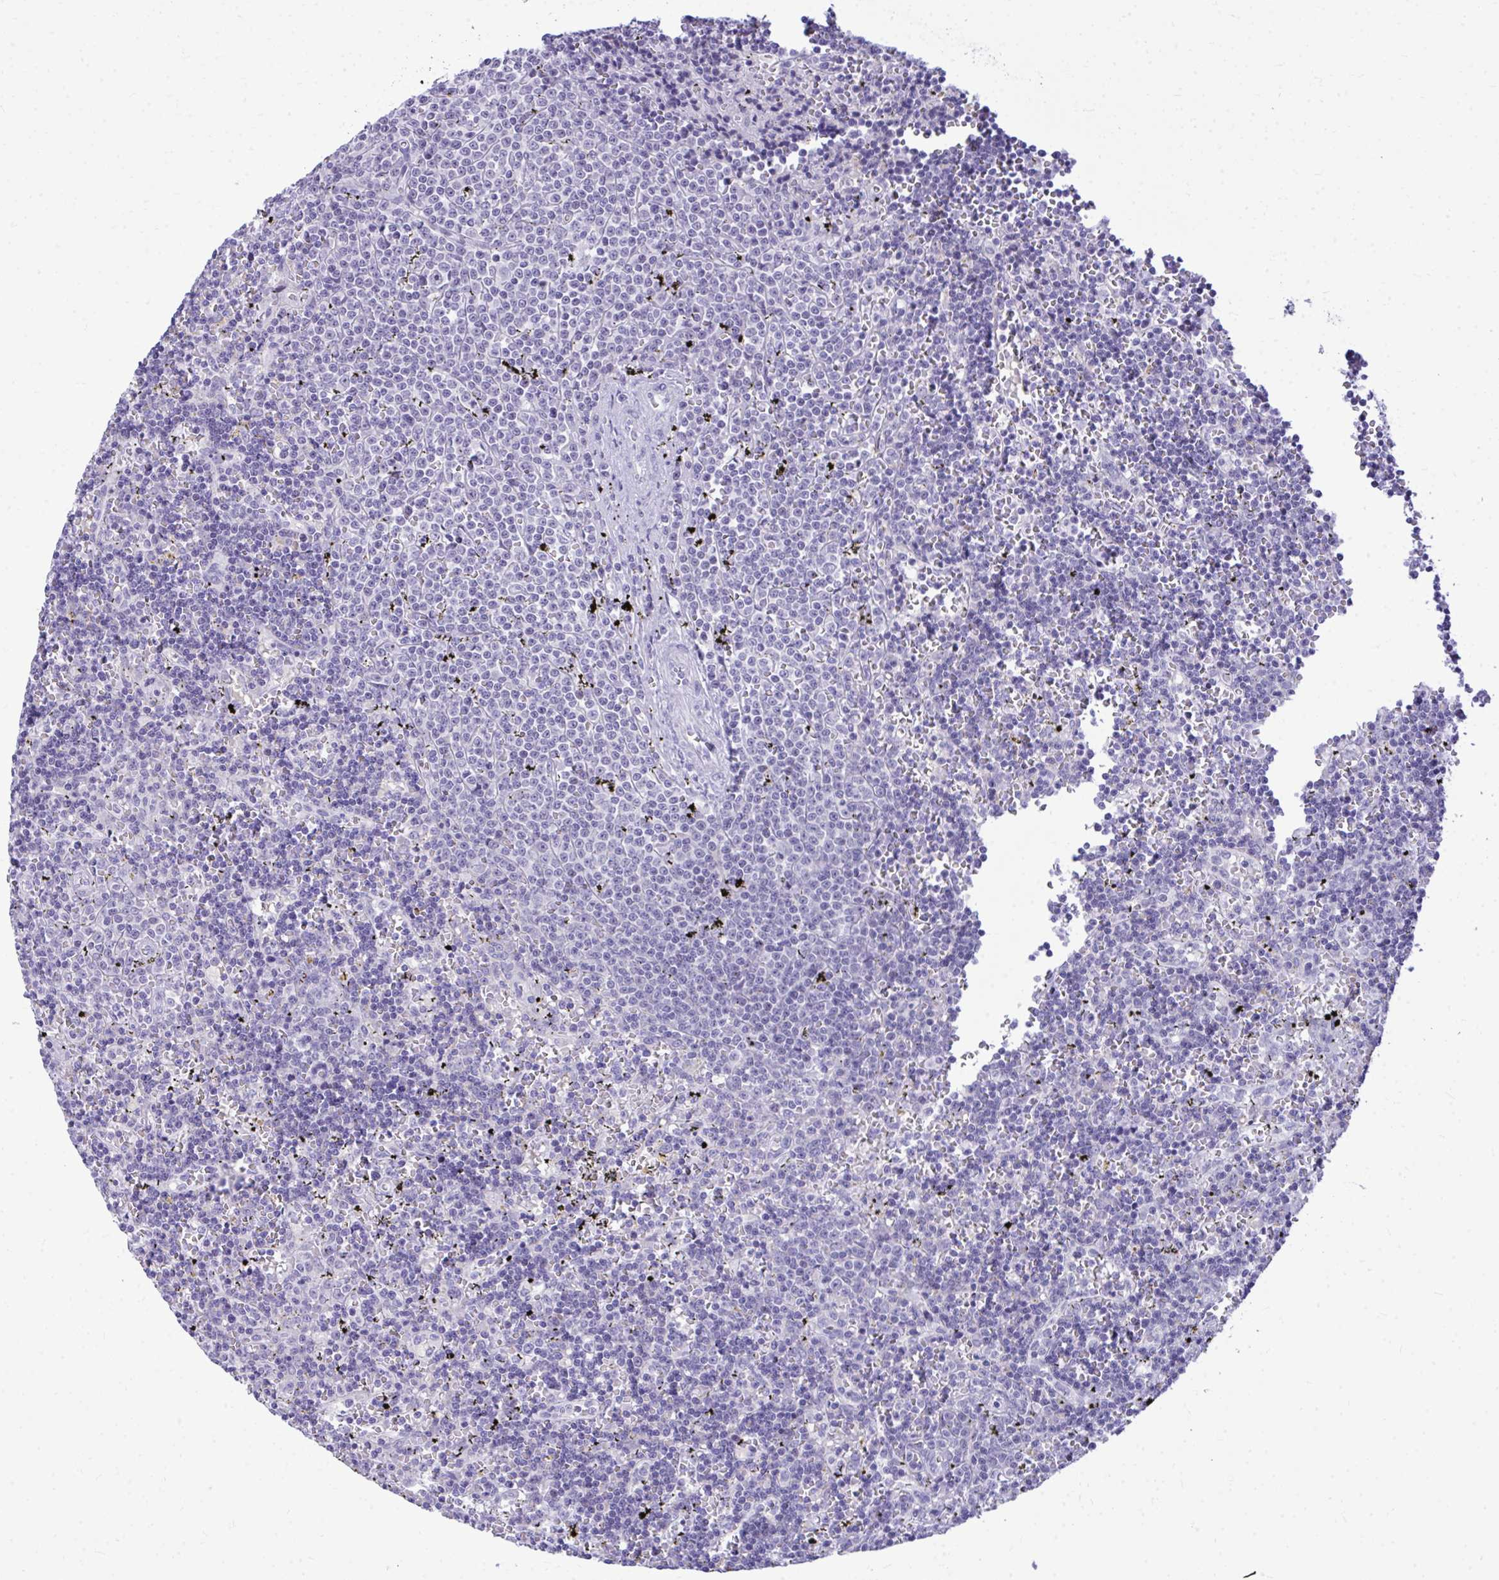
{"staining": {"intensity": "negative", "quantity": "none", "location": "none"}, "tissue": "lymphoma", "cell_type": "Tumor cells", "image_type": "cancer", "snomed": [{"axis": "morphology", "description": "Malignant lymphoma, non-Hodgkin's type, Low grade"}, {"axis": "topography", "description": "Spleen"}], "caption": "Protein analysis of lymphoma displays no significant positivity in tumor cells.", "gene": "EID3", "patient": {"sex": "male", "age": 60}}